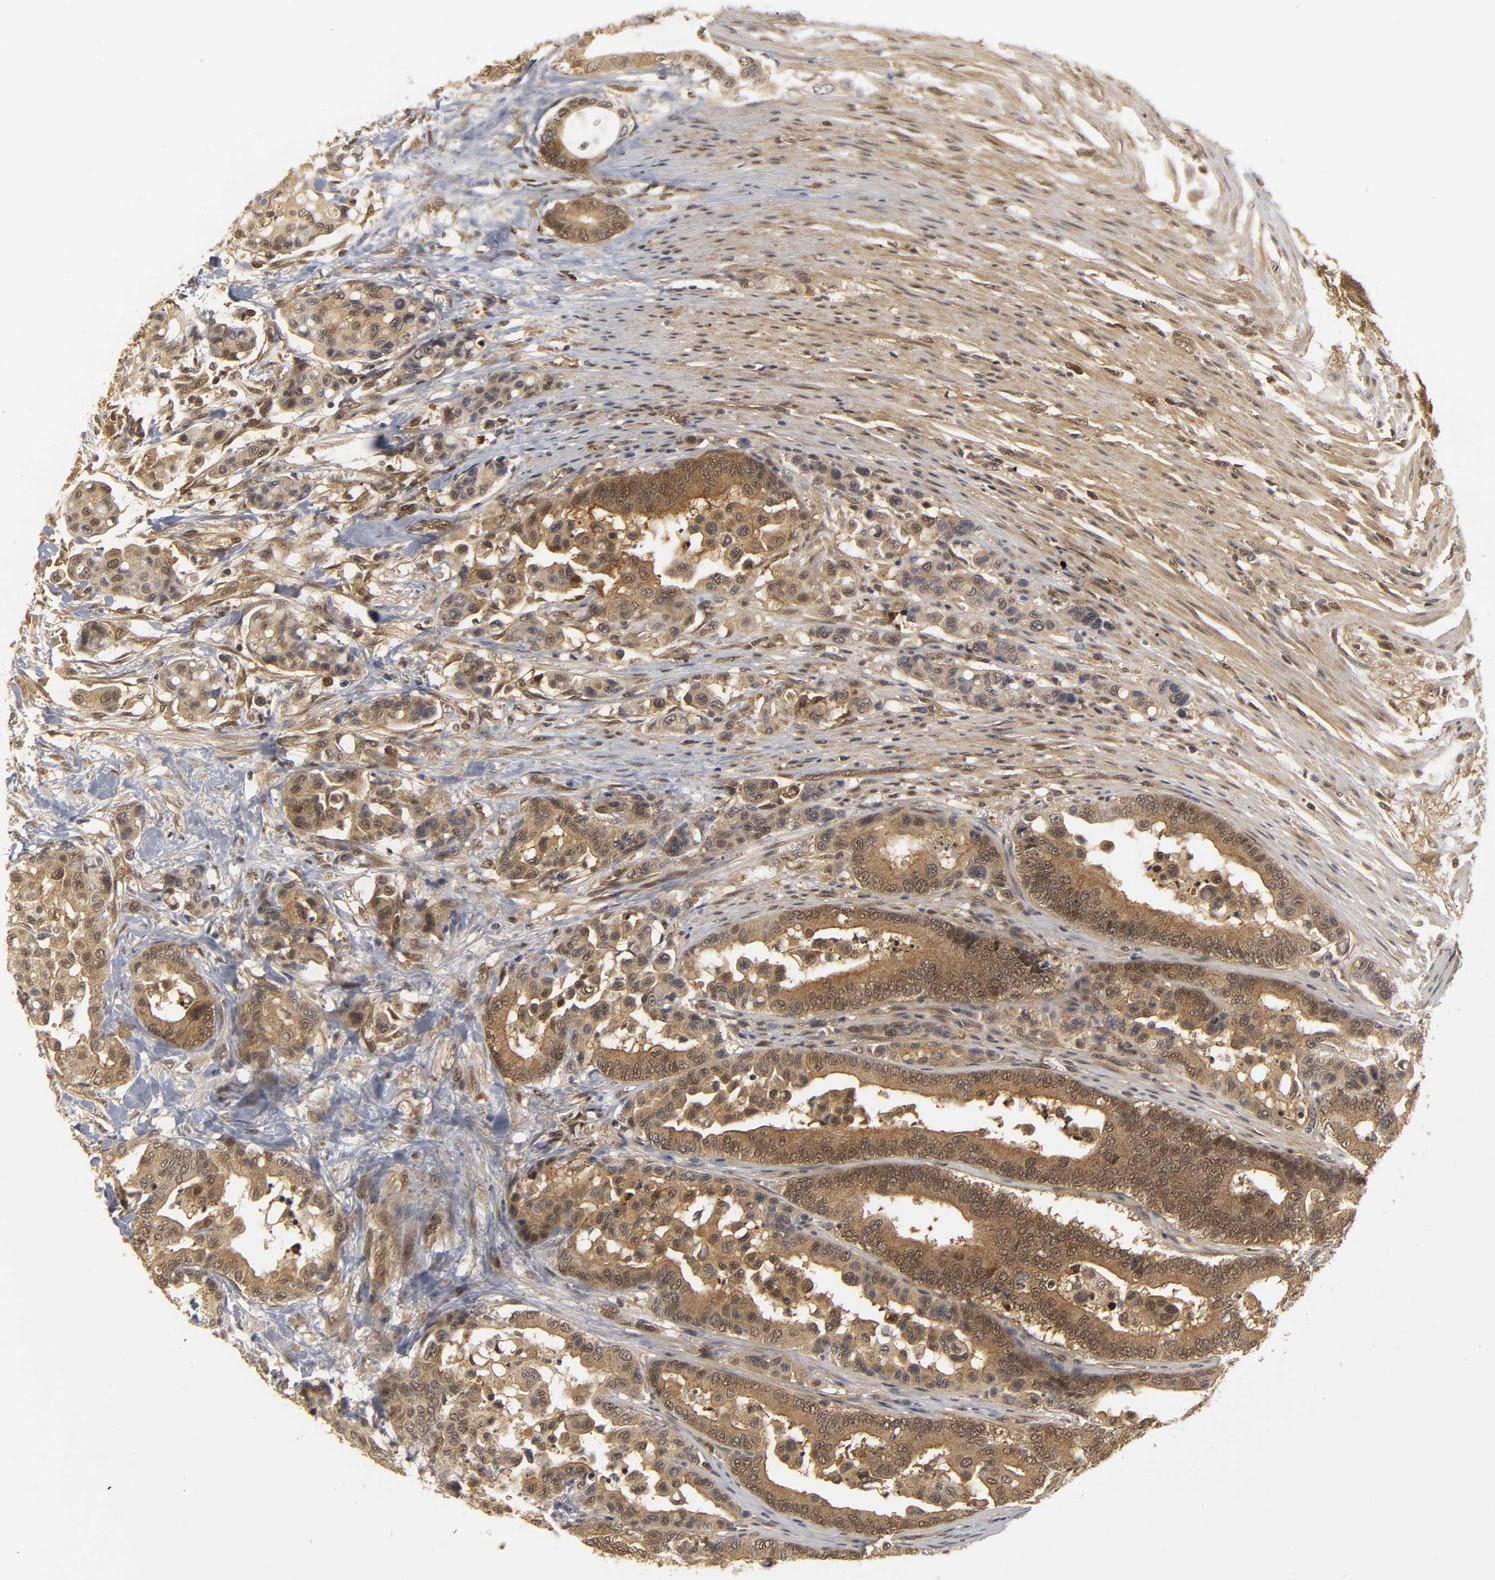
{"staining": {"intensity": "moderate", "quantity": ">75%", "location": "cytoplasmic/membranous,nuclear"}, "tissue": "colorectal cancer", "cell_type": "Tumor cells", "image_type": "cancer", "snomed": [{"axis": "morphology", "description": "Normal tissue, NOS"}, {"axis": "morphology", "description": "Adenocarcinoma, NOS"}, {"axis": "topography", "description": "Colon"}], "caption": "Colorectal adenocarcinoma stained with immunohistochemistry (IHC) reveals moderate cytoplasmic/membranous and nuclear expression in about >75% of tumor cells.", "gene": "PARK7", "patient": {"sex": "male", "age": 82}}